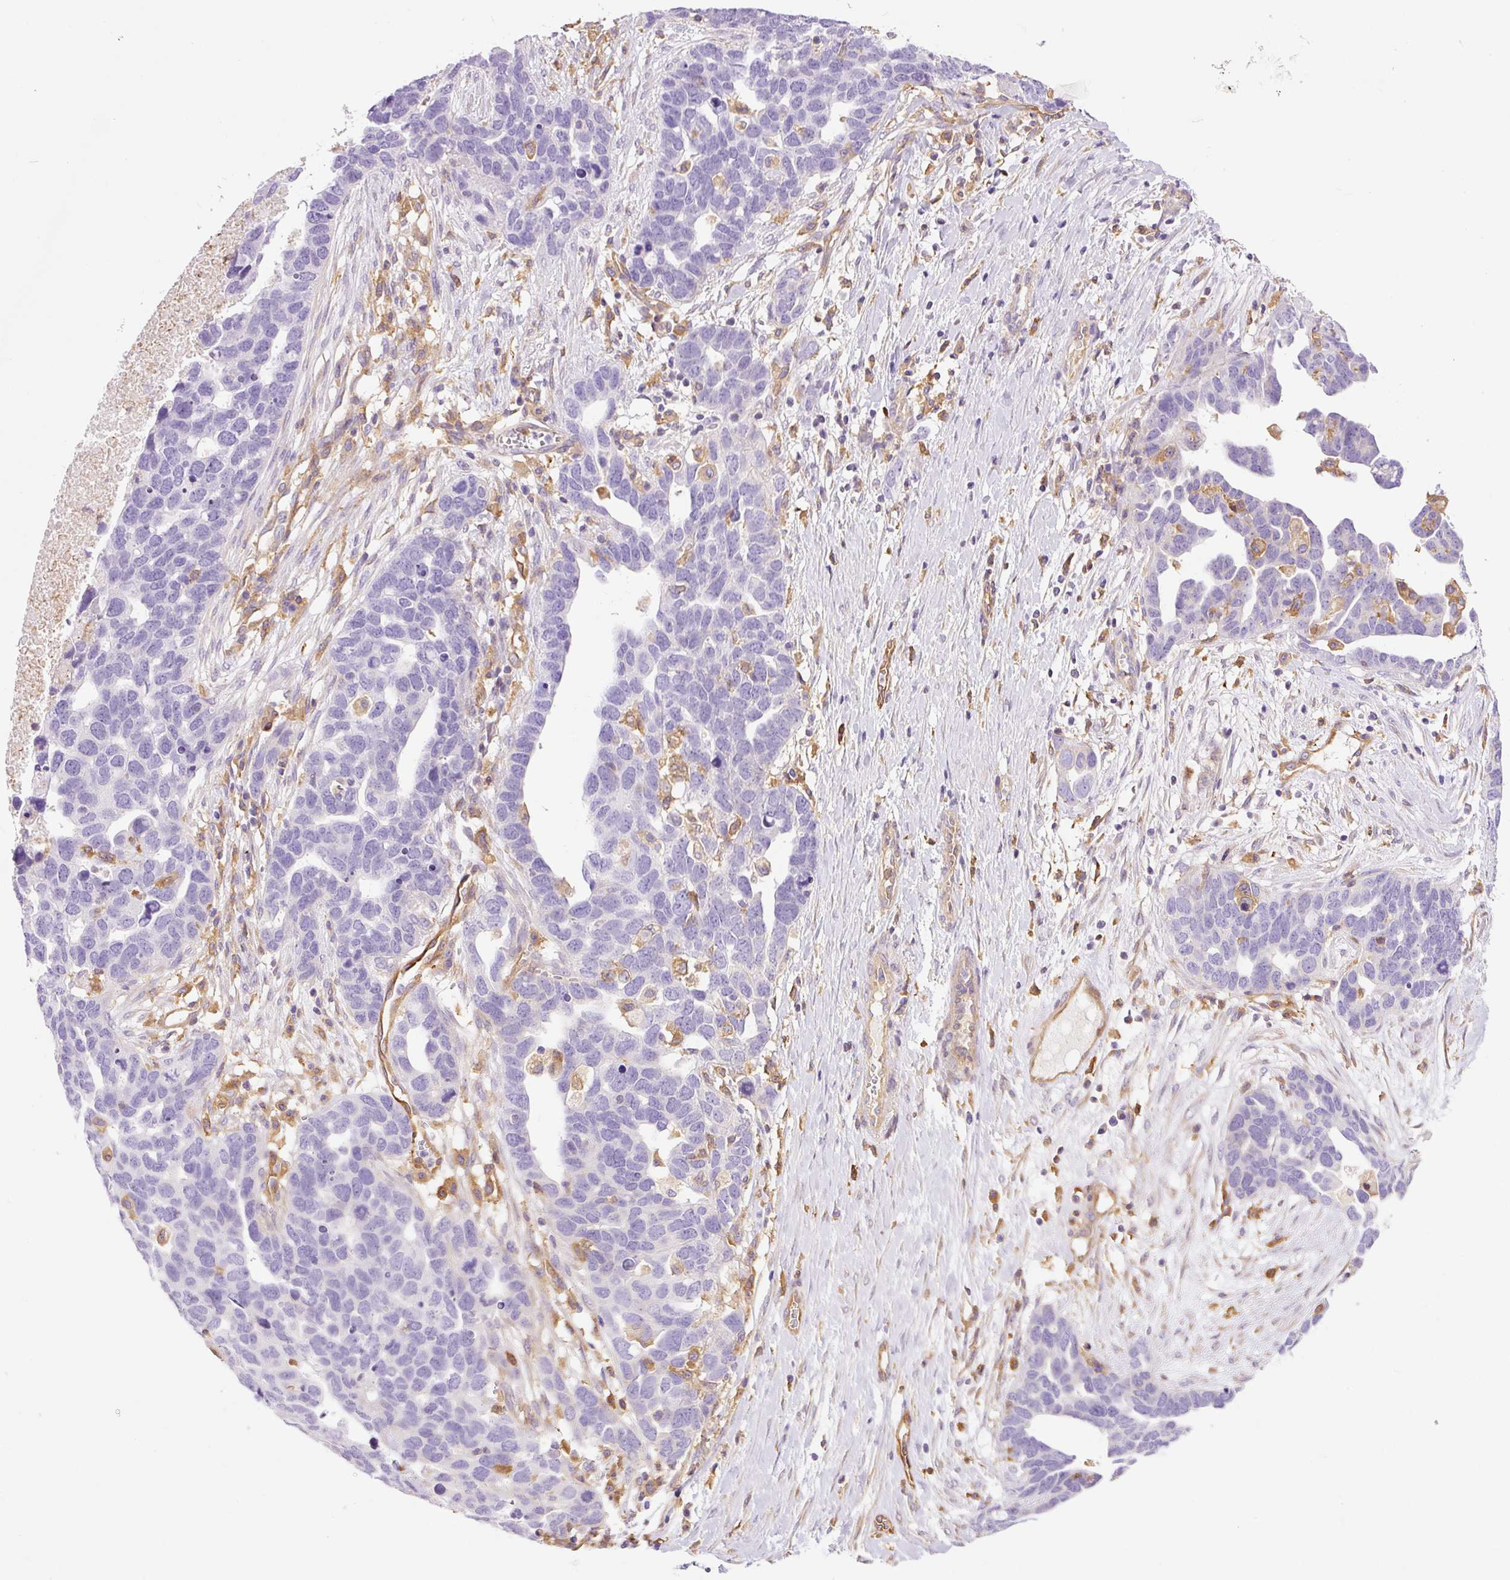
{"staining": {"intensity": "negative", "quantity": "none", "location": "none"}, "tissue": "ovarian cancer", "cell_type": "Tumor cells", "image_type": "cancer", "snomed": [{"axis": "morphology", "description": "Cystadenocarcinoma, serous, NOS"}, {"axis": "topography", "description": "Ovary"}], "caption": "Image shows no protein staining in tumor cells of ovarian cancer (serous cystadenocarcinoma) tissue.", "gene": "IL10RB", "patient": {"sex": "female", "age": 54}}